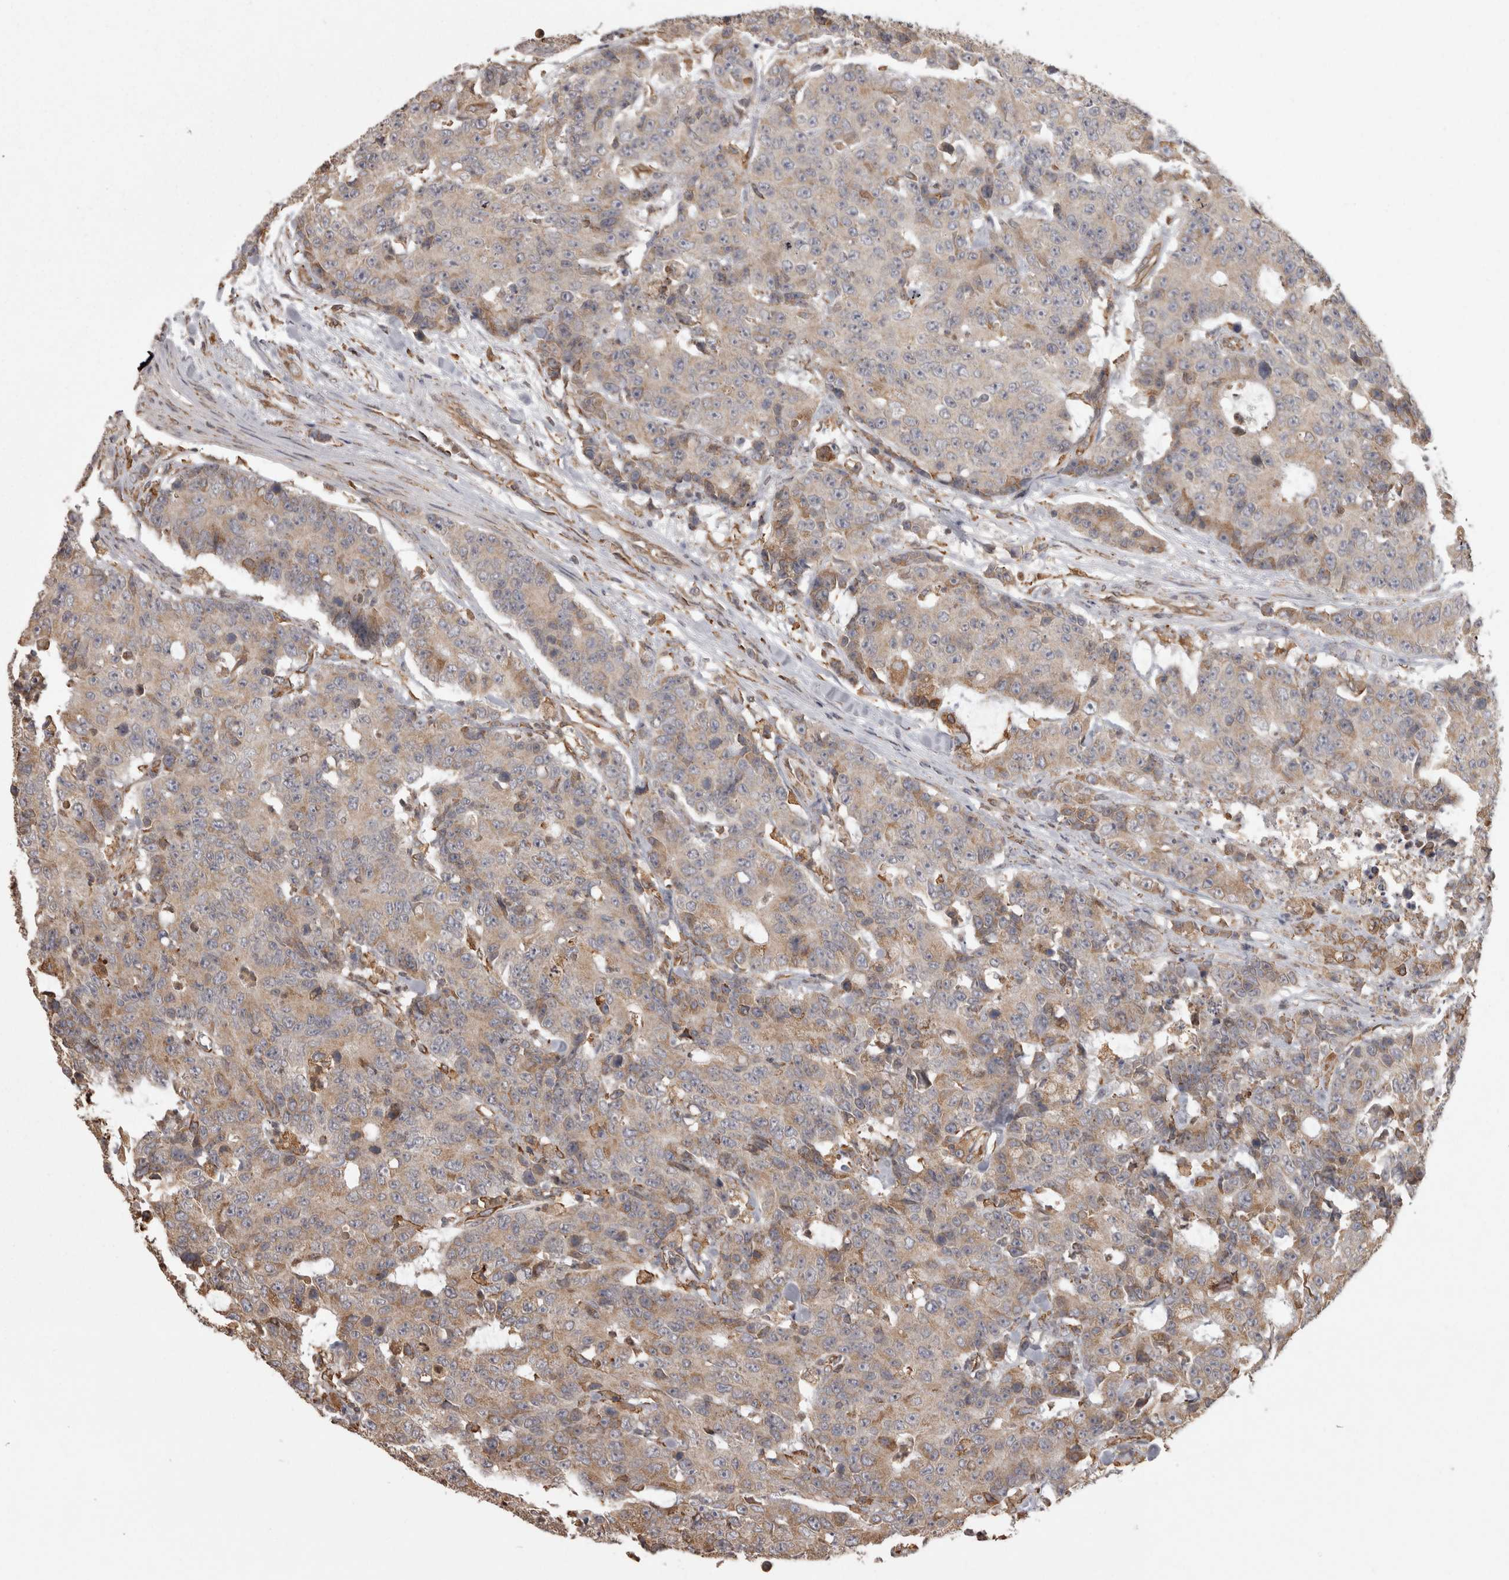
{"staining": {"intensity": "moderate", "quantity": "<25%", "location": "cytoplasmic/membranous"}, "tissue": "colorectal cancer", "cell_type": "Tumor cells", "image_type": "cancer", "snomed": [{"axis": "morphology", "description": "Adenocarcinoma, NOS"}, {"axis": "topography", "description": "Colon"}], "caption": "Brown immunohistochemical staining in colorectal adenocarcinoma demonstrates moderate cytoplasmic/membranous expression in about <25% of tumor cells.", "gene": "PON2", "patient": {"sex": "female", "age": 86}}